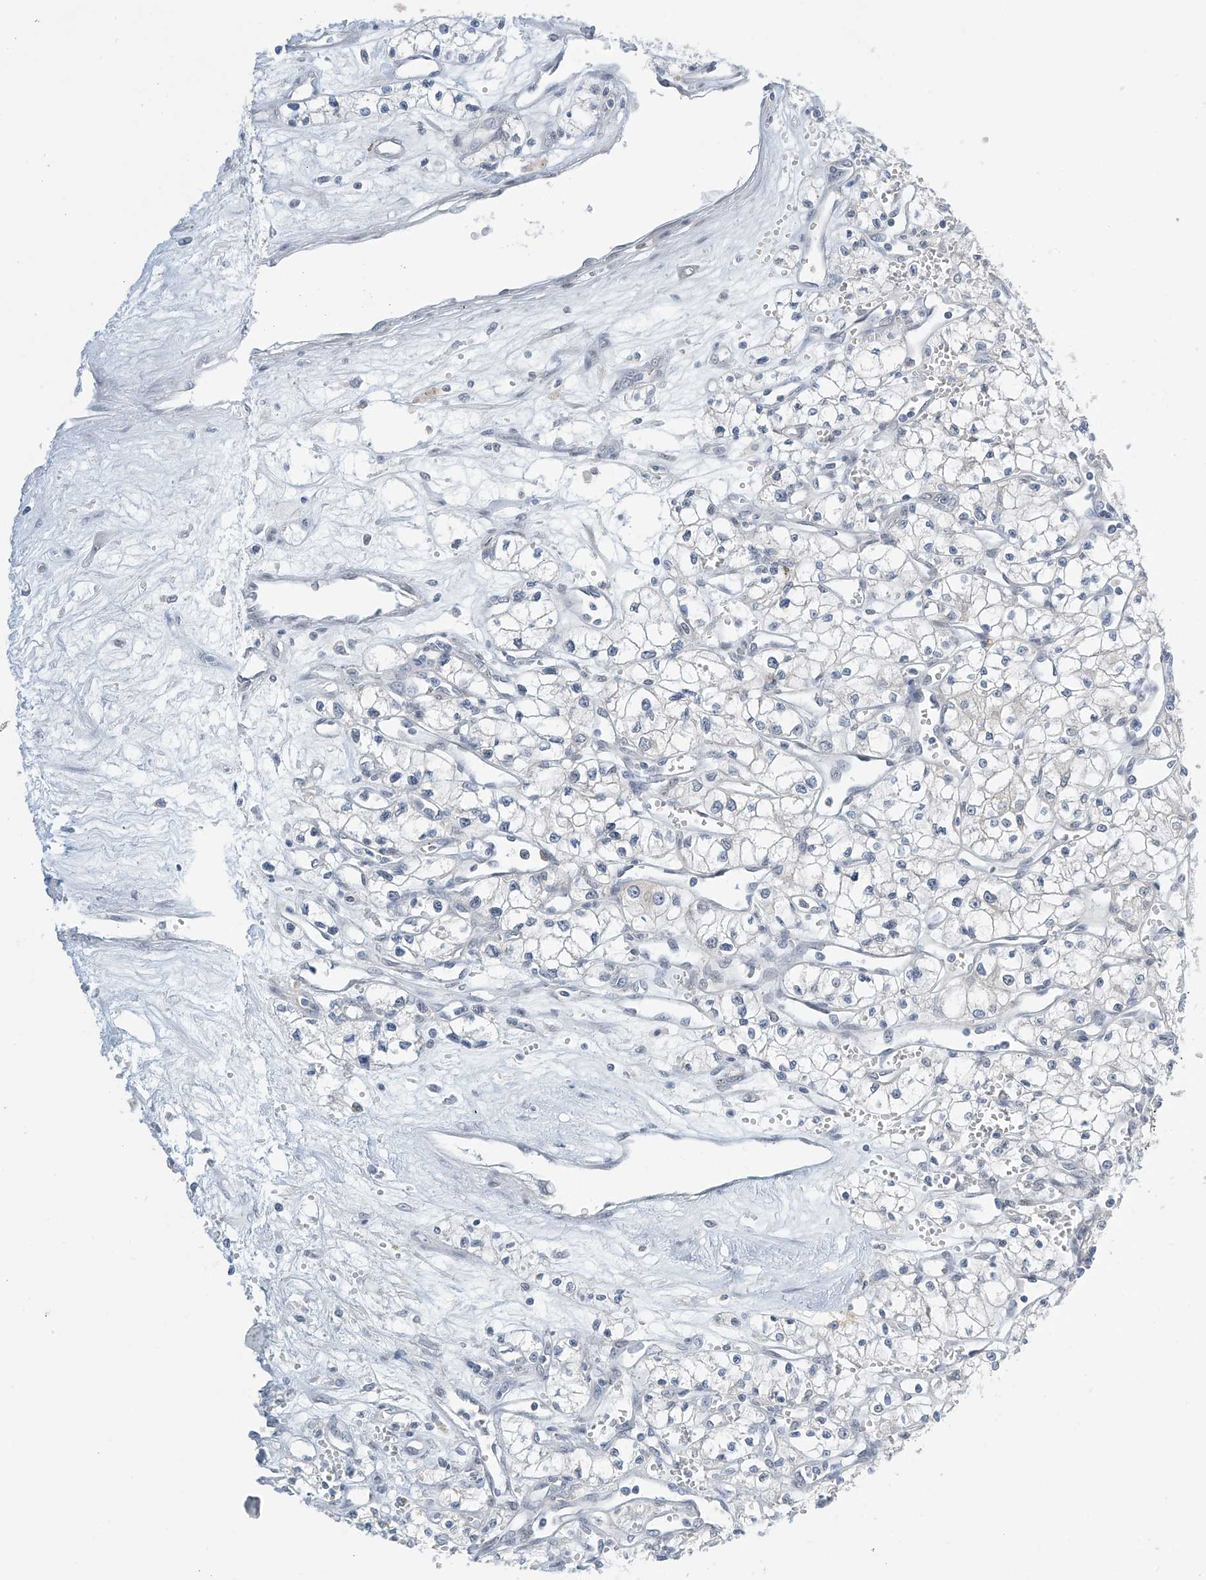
{"staining": {"intensity": "negative", "quantity": "none", "location": "none"}, "tissue": "renal cancer", "cell_type": "Tumor cells", "image_type": "cancer", "snomed": [{"axis": "morphology", "description": "Adenocarcinoma, NOS"}, {"axis": "topography", "description": "Kidney"}], "caption": "Tumor cells show no significant protein expression in renal cancer (adenocarcinoma).", "gene": "APLF", "patient": {"sex": "male", "age": 59}}